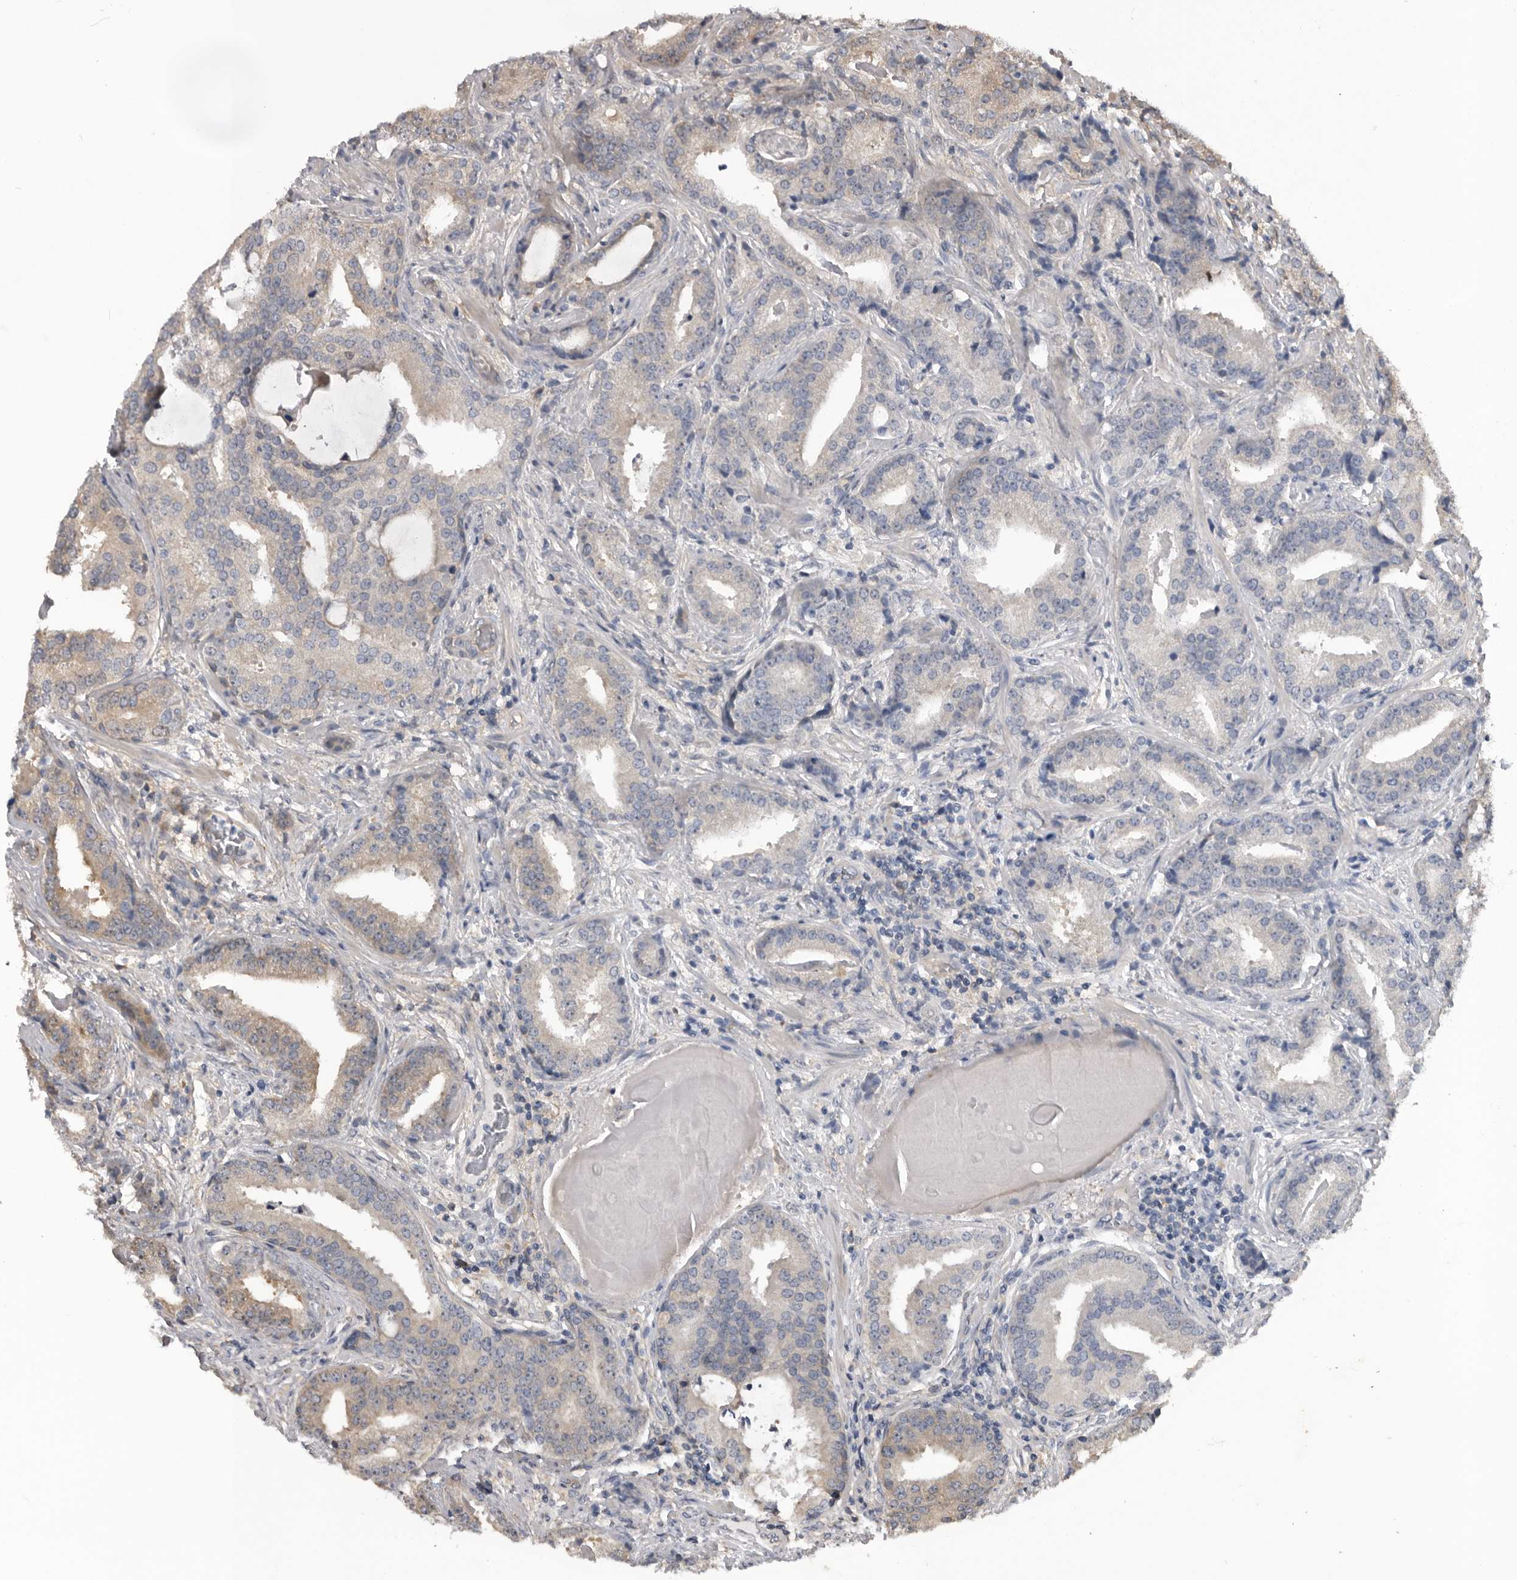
{"staining": {"intensity": "weak", "quantity": "25%-75%", "location": "cytoplasmic/membranous"}, "tissue": "prostate cancer", "cell_type": "Tumor cells", "image_type": "cancer", "snomed": [{"axis": "morphology", "description": "Adenocarcinoma, Low grade"}, {"axis": "topography", "description": "Prostate"}], "caption": "The image demonstrates staining of prostate cancer (low-grade adenocarcinoma), revealing weak cytoplasmic/membranous protein staining (brown color) within tumor cells.", "gene": "RAB3GAP2", "patient": {"sex": "male", "age": 67}}